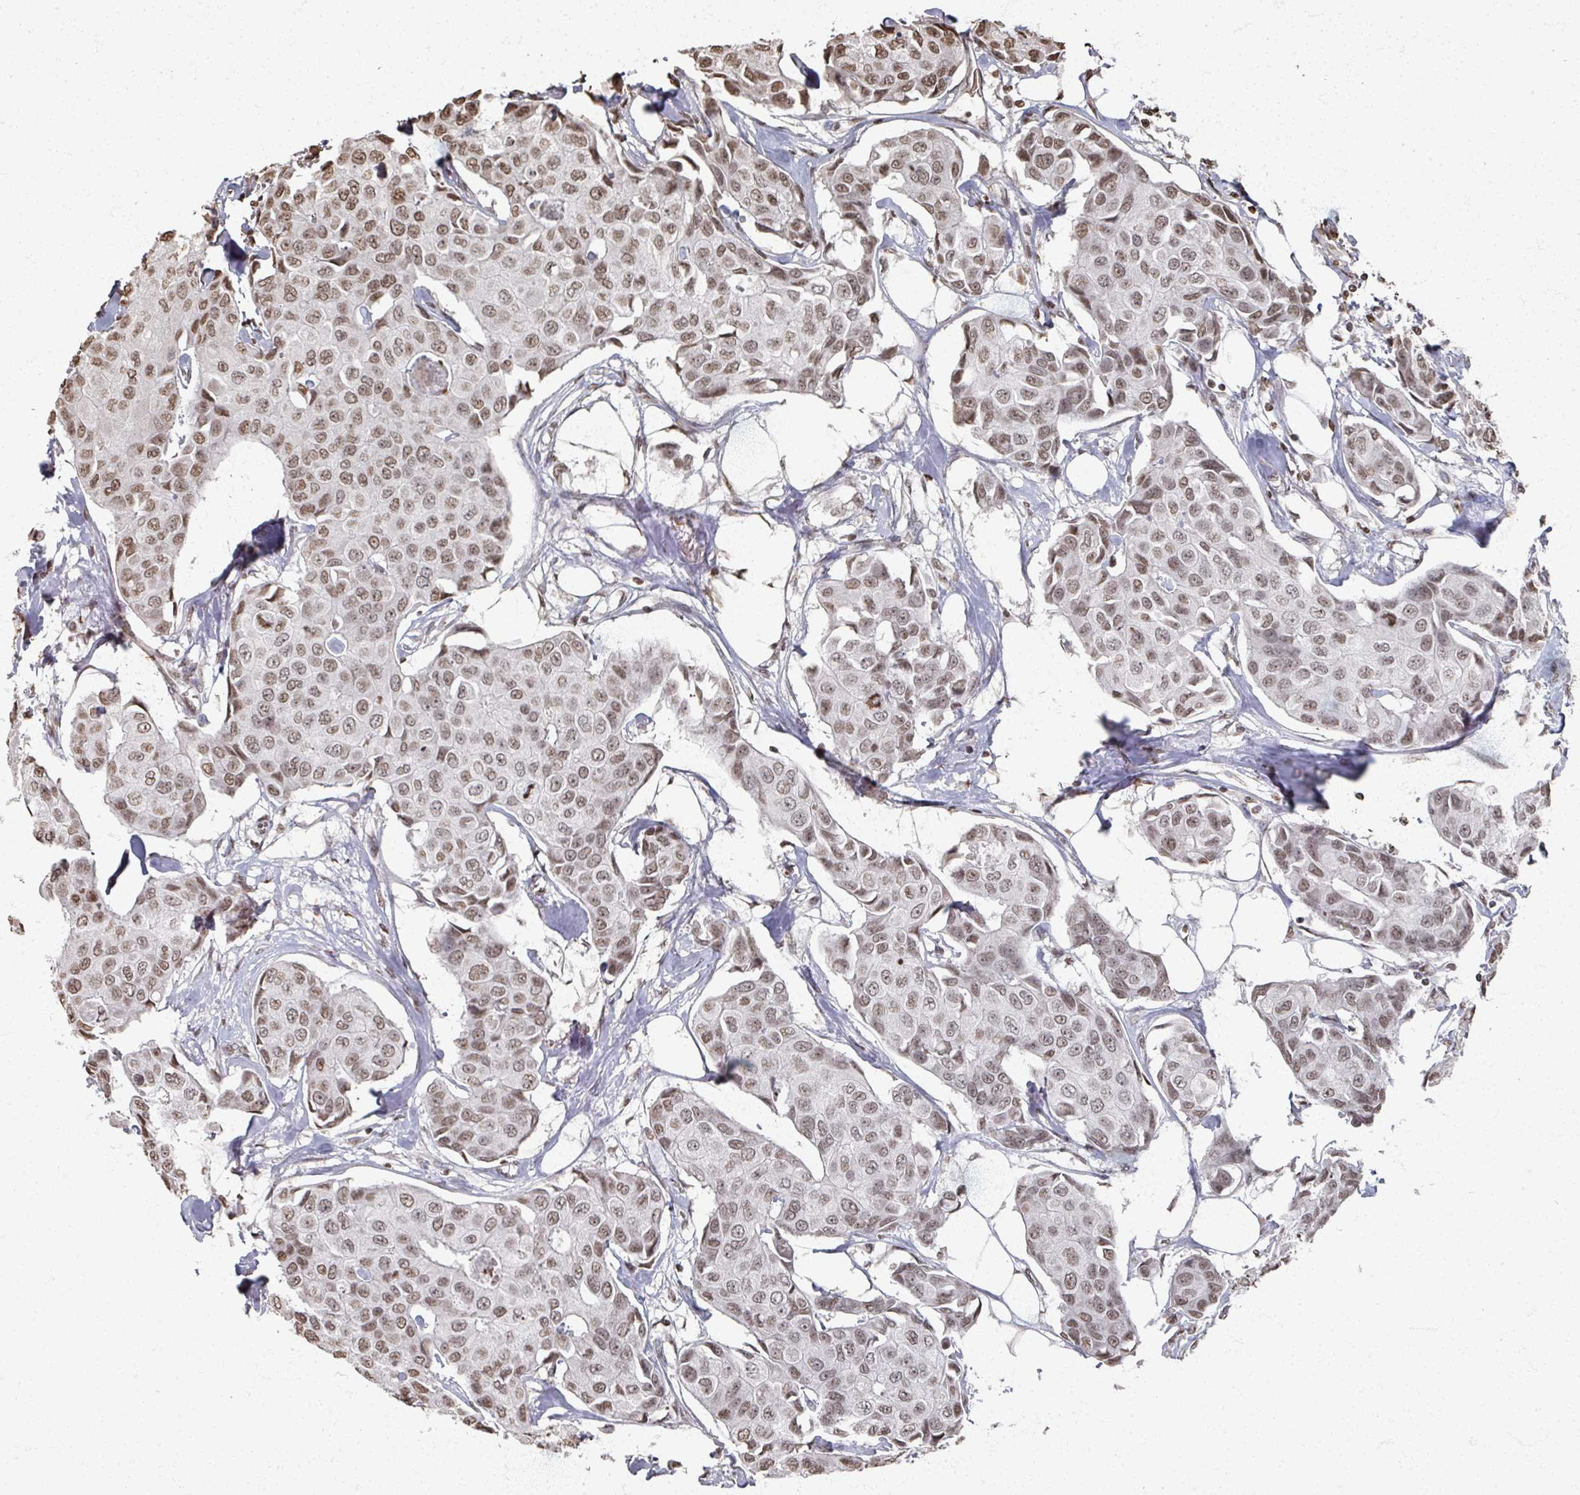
{"staining": {"intensity": "moderate", "quantity": ">75%", "location": "nuclear"}, "tissue": "breast cancer", "cell_type": "Tumor cells", "image_type": "cancer", "snomed": [{"axis": "morphology", "description": "Duct carcinoma"}, {"axis": "topography", "description": "Breast"}], "caption": "High-power microscopy captured an IHC image of breast cancer (infiltrating ductal carcinoma), revealing moderate nuclear positivity in about >75% of tumor cells. (DAB (3,3'-diaminobenzidine) IHC, brown staining for protein, blue staining for nuclei).", "gene": "DCUN1D5", "patient": {"sex": "female", "age": 80}}